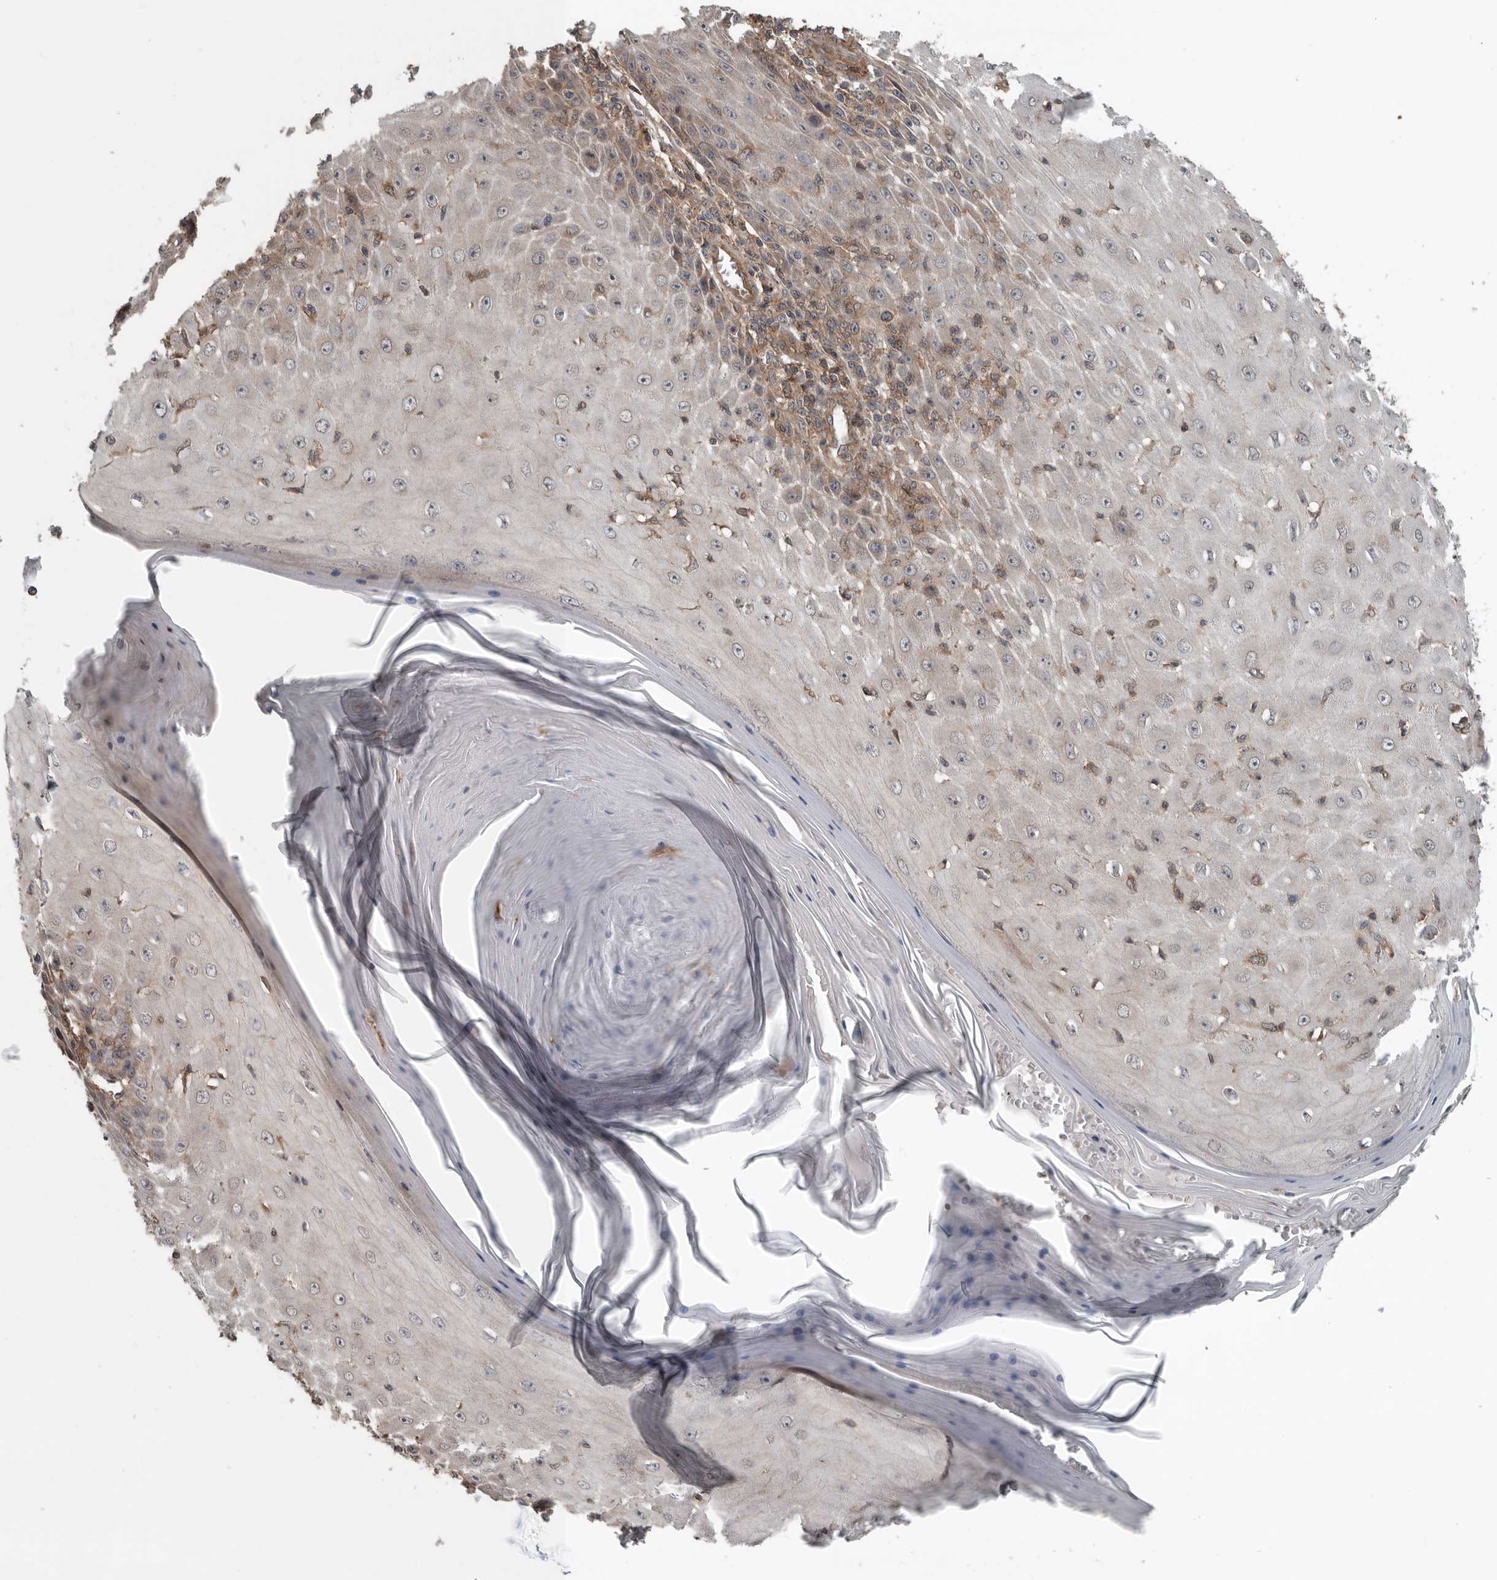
{"staining": {"intensity": "weak", "quantity": "<25%", "location": "cytoplasmic/membranous"}, "tissue": "skin cancer", "cell_type": "Tumor cells", "image_type": "cancer", "snomed": [{"axis": "morphology", "description": "Squamous cell carcinoma, NOS"}, {"axis": "topography", "description": "Skin"}], "caption": "Immunohistochemical staining of human skin cancer exhibits no significant expression in tumor cells. (DAB immunohistochemistry (IHC), high magnification).", "gene": "AMFR", "patient": {"sex": "female", "age": 73}}